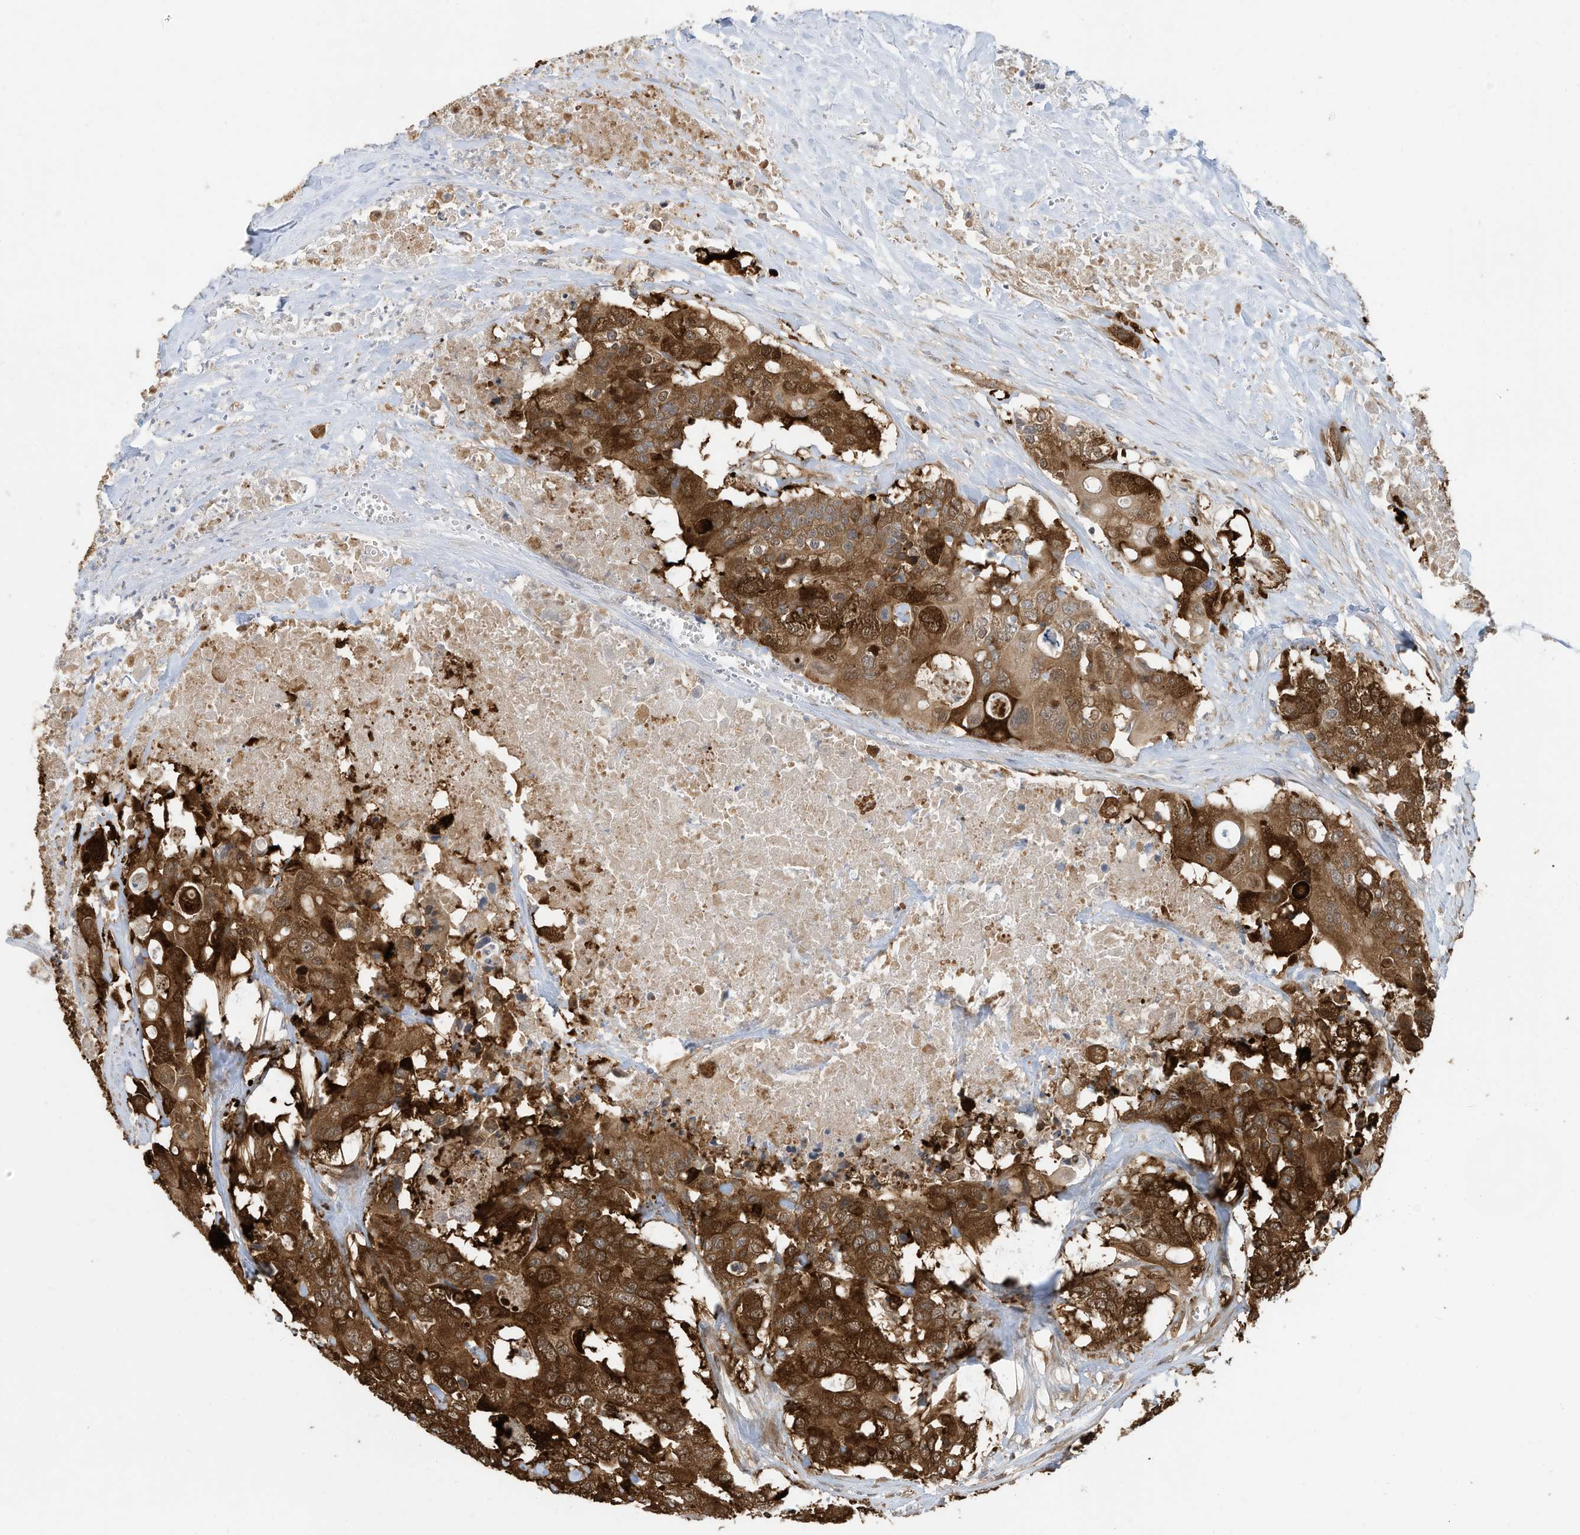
{"staining": {"intensity": "strong", "quantity": ">75%", "location": "cytoplasmic/membranous"}, "tissue": "colorectal cancer", "cell_type": "Tumor cells", "image_type": "cancer", "snomed": [{"axis": "morphology", "description": "Adenocarcinoma, NOS"}, {"axis": "topography", "description": "Colon"}], "caption": "About >75% of tumor cells in colorectal cancer show strong cytoplasmic/membranous protein expression as visualized by brown immunohistochemical staining.", "gene": "USE1", "patient": {"sex": "male", "age": 77}}